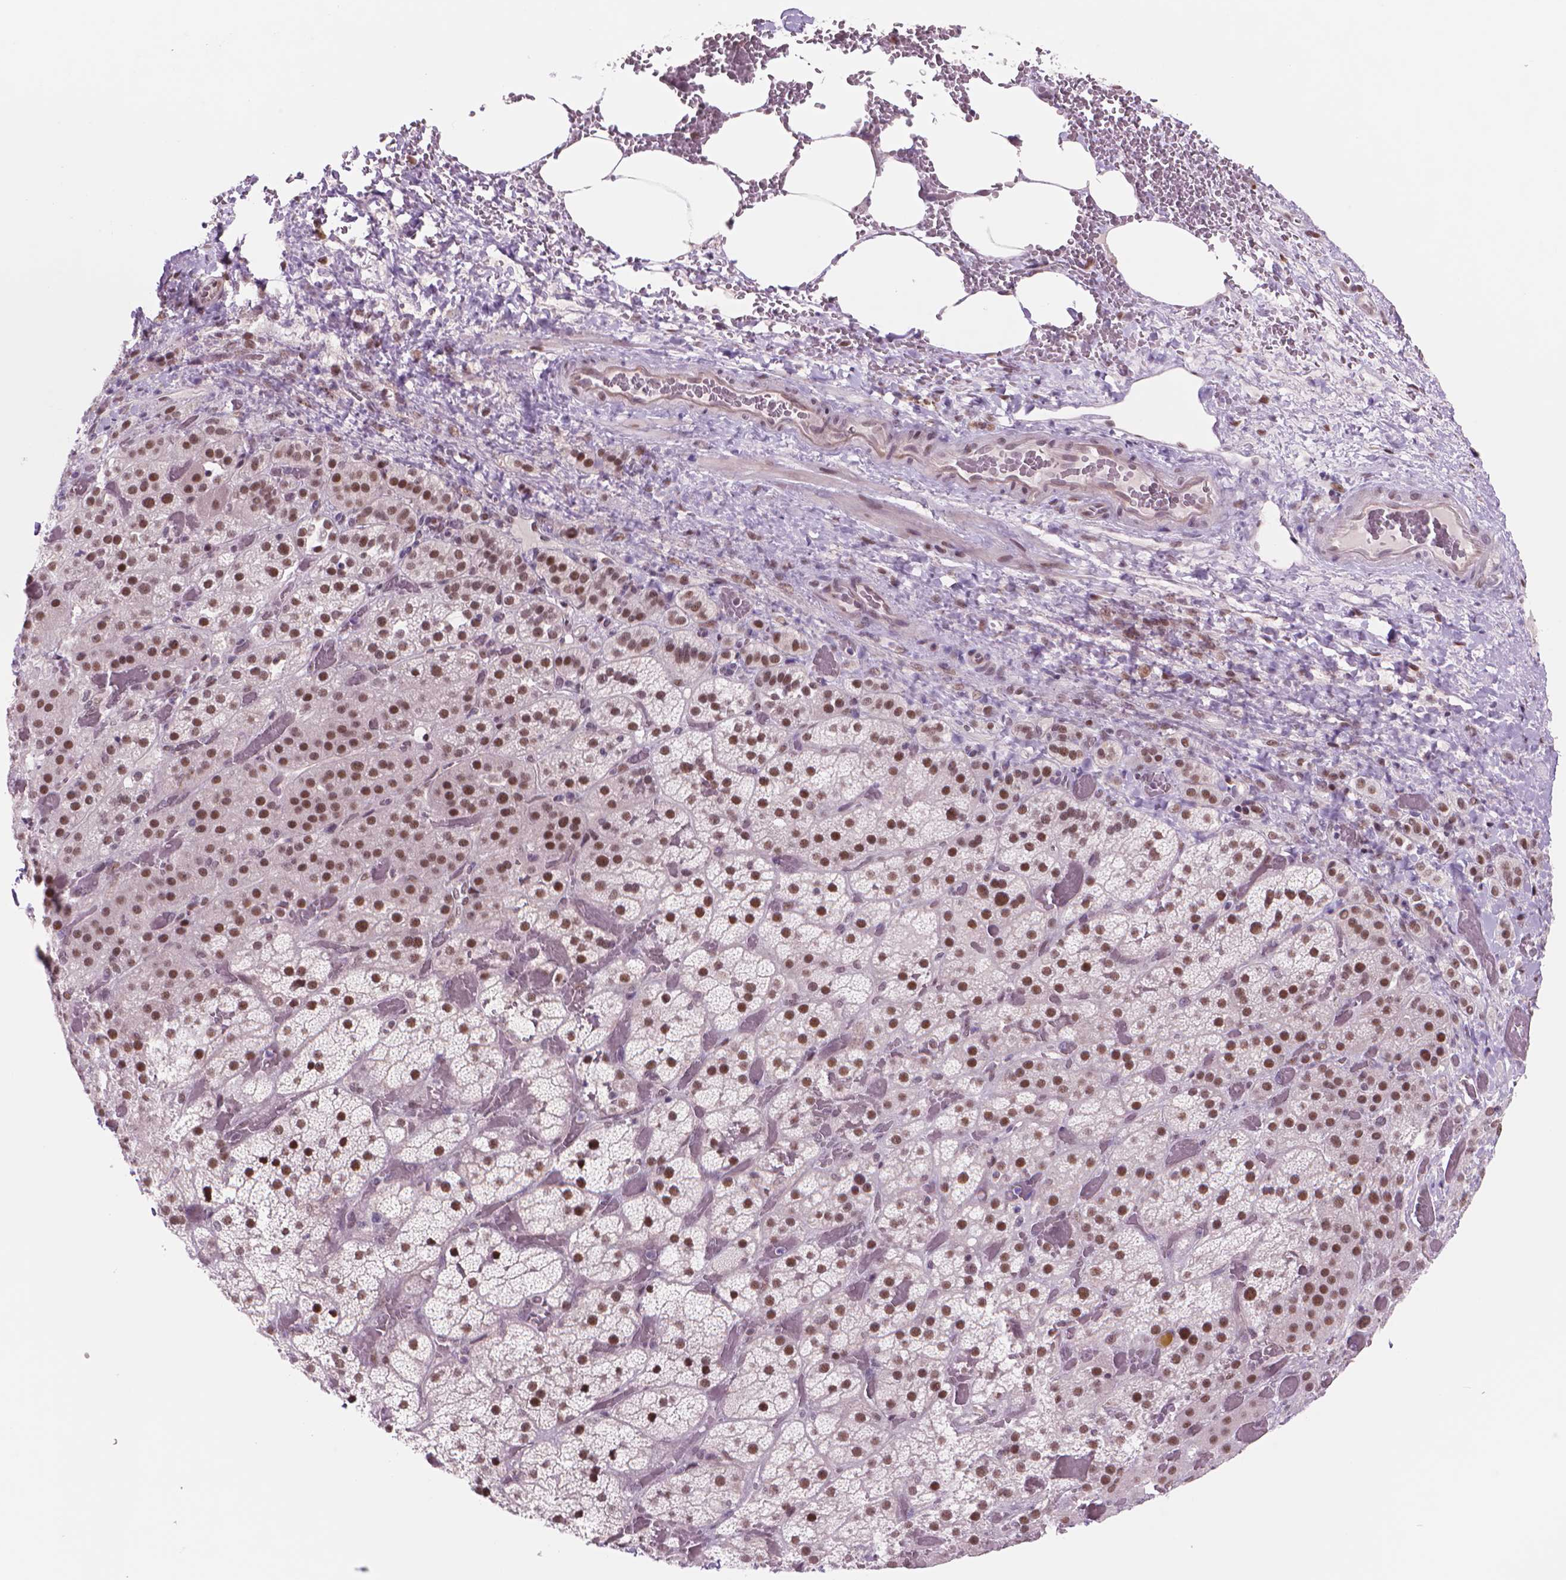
{"staining": {"intensity": "strong", "quantity": ">75%", "location": "nuclear"}, "tissue": "adrenal gland", "cell_type": "Glandular cells", "image_type": "normal", "snomed": [{"axis": "morphology", "description": "Normal tissue, NOS"}, {"axis": "topography", "description": "Adrenal gland"}], "caption": "Glandular cells display high levels of strong nuclear expression in about >75% of cells in unremarkable human adrenal gland.", "gene": "POLR3D", "patient": {"sex": "male", "age": 57}}